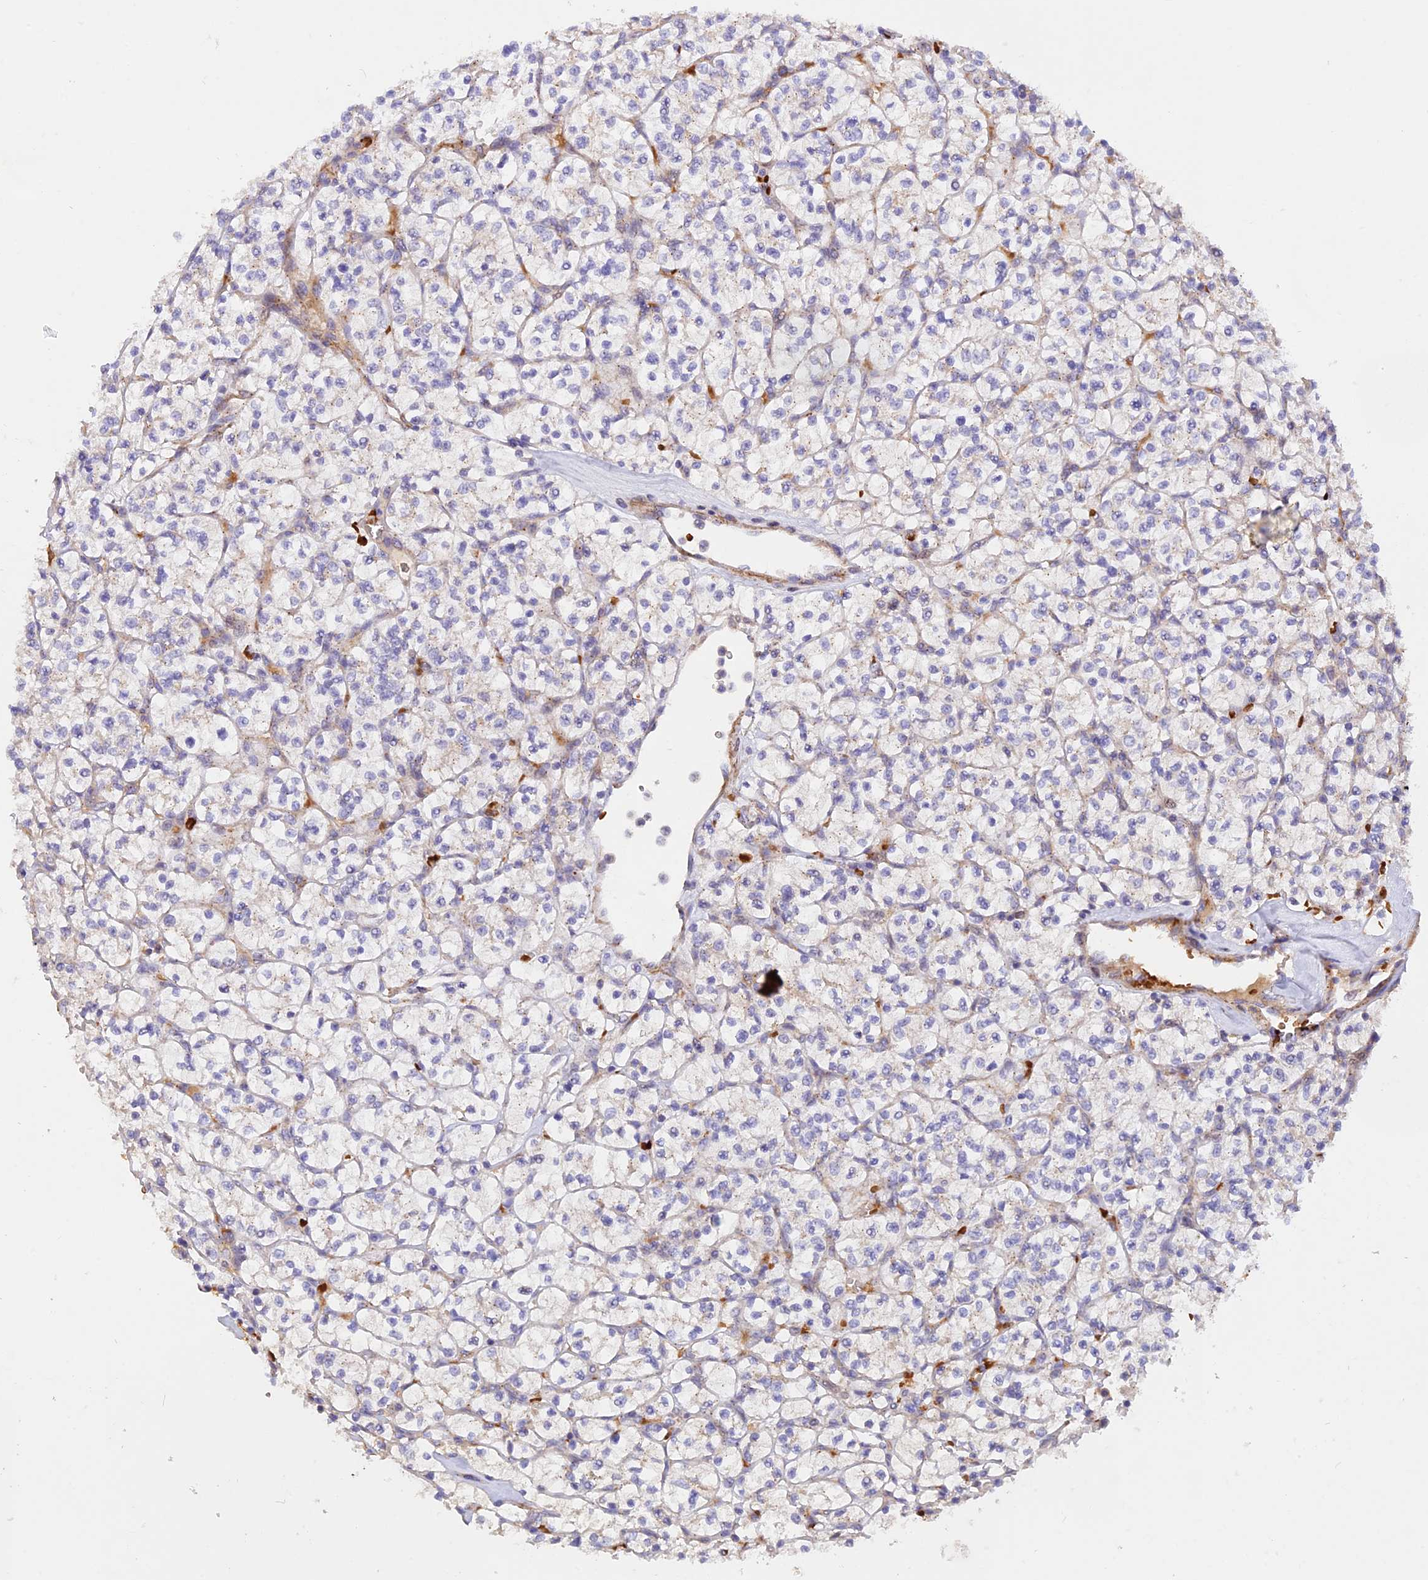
{"staining": {"intensity": "negative", "quantity": "none", "location": "none"}, "tissue": "renal cancer", "cell_type": "Tumor cells", "image_type": "cancer", "snomed": [{"axis": "morphology", "description": "Adenocarcinoma, NOS"}, {"axis": "topography", "description": "Kidney"}], "caption": "Tumor cells are negative for protein expression in human renal cancer (adenocarcinoma).", "gene": "WDFY4", "patient": {"sex": "female", "age": 64}}